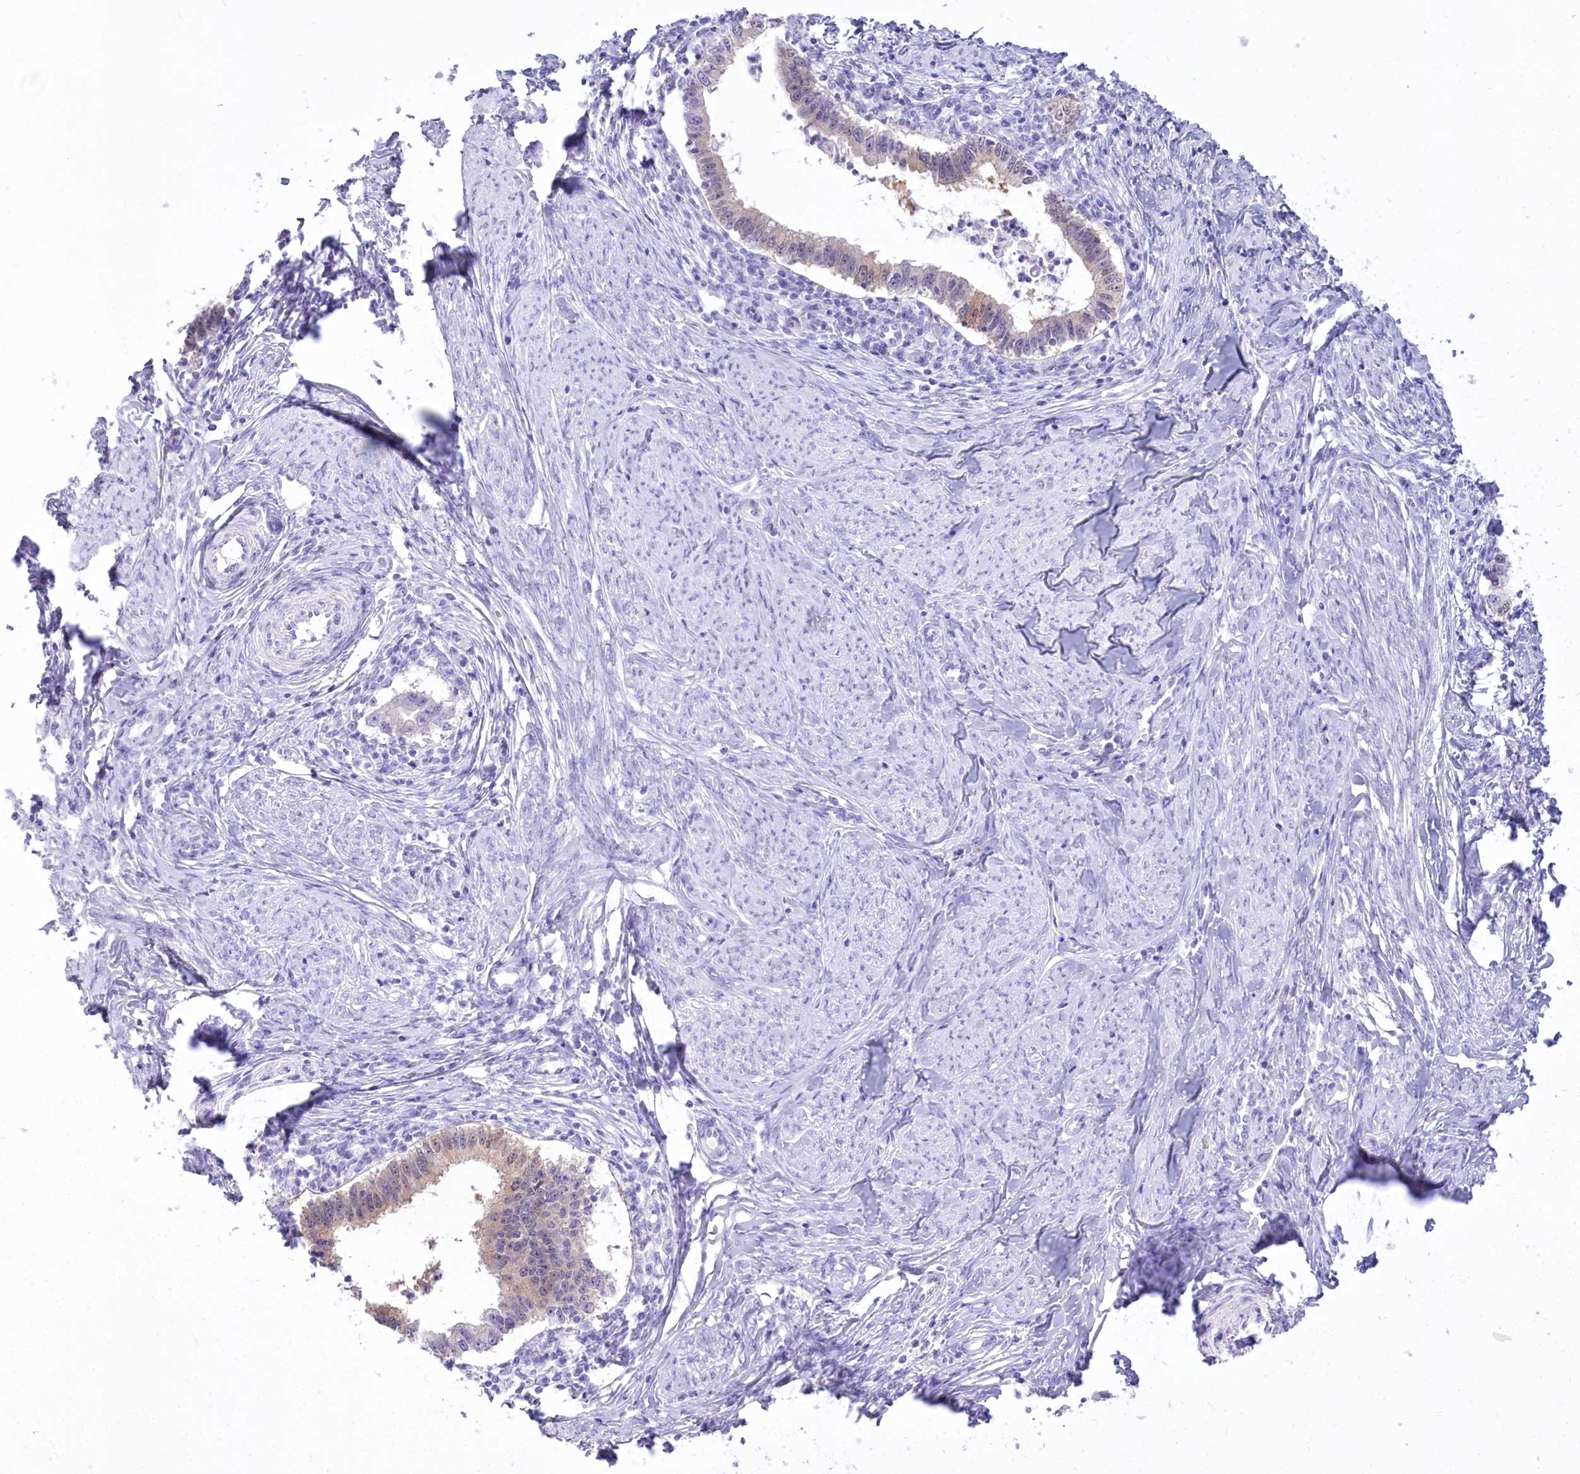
{"staining": {"intensity": "moderate", "quantity": "25%-75%", "location": "cytoplasmic/membranous,nuclear"}, "tissue": "cervical cancer", "cell_type": "Tumor cells", "image_type": "cancer", "snomed": [{"axis": "morphology", "description": "Adenocarcinoma, NOS"}, {"axis": "topography", "description": "Cervix"}], "caption": "Brown immunohistochemical staining in cervical cancer displays moderate cytoplasmic/membranous and nuclear positivity in approximately 25%-75% of tumor cells.", "gene": "PBLD", "patient": {"sex": "female", "age": 36}}